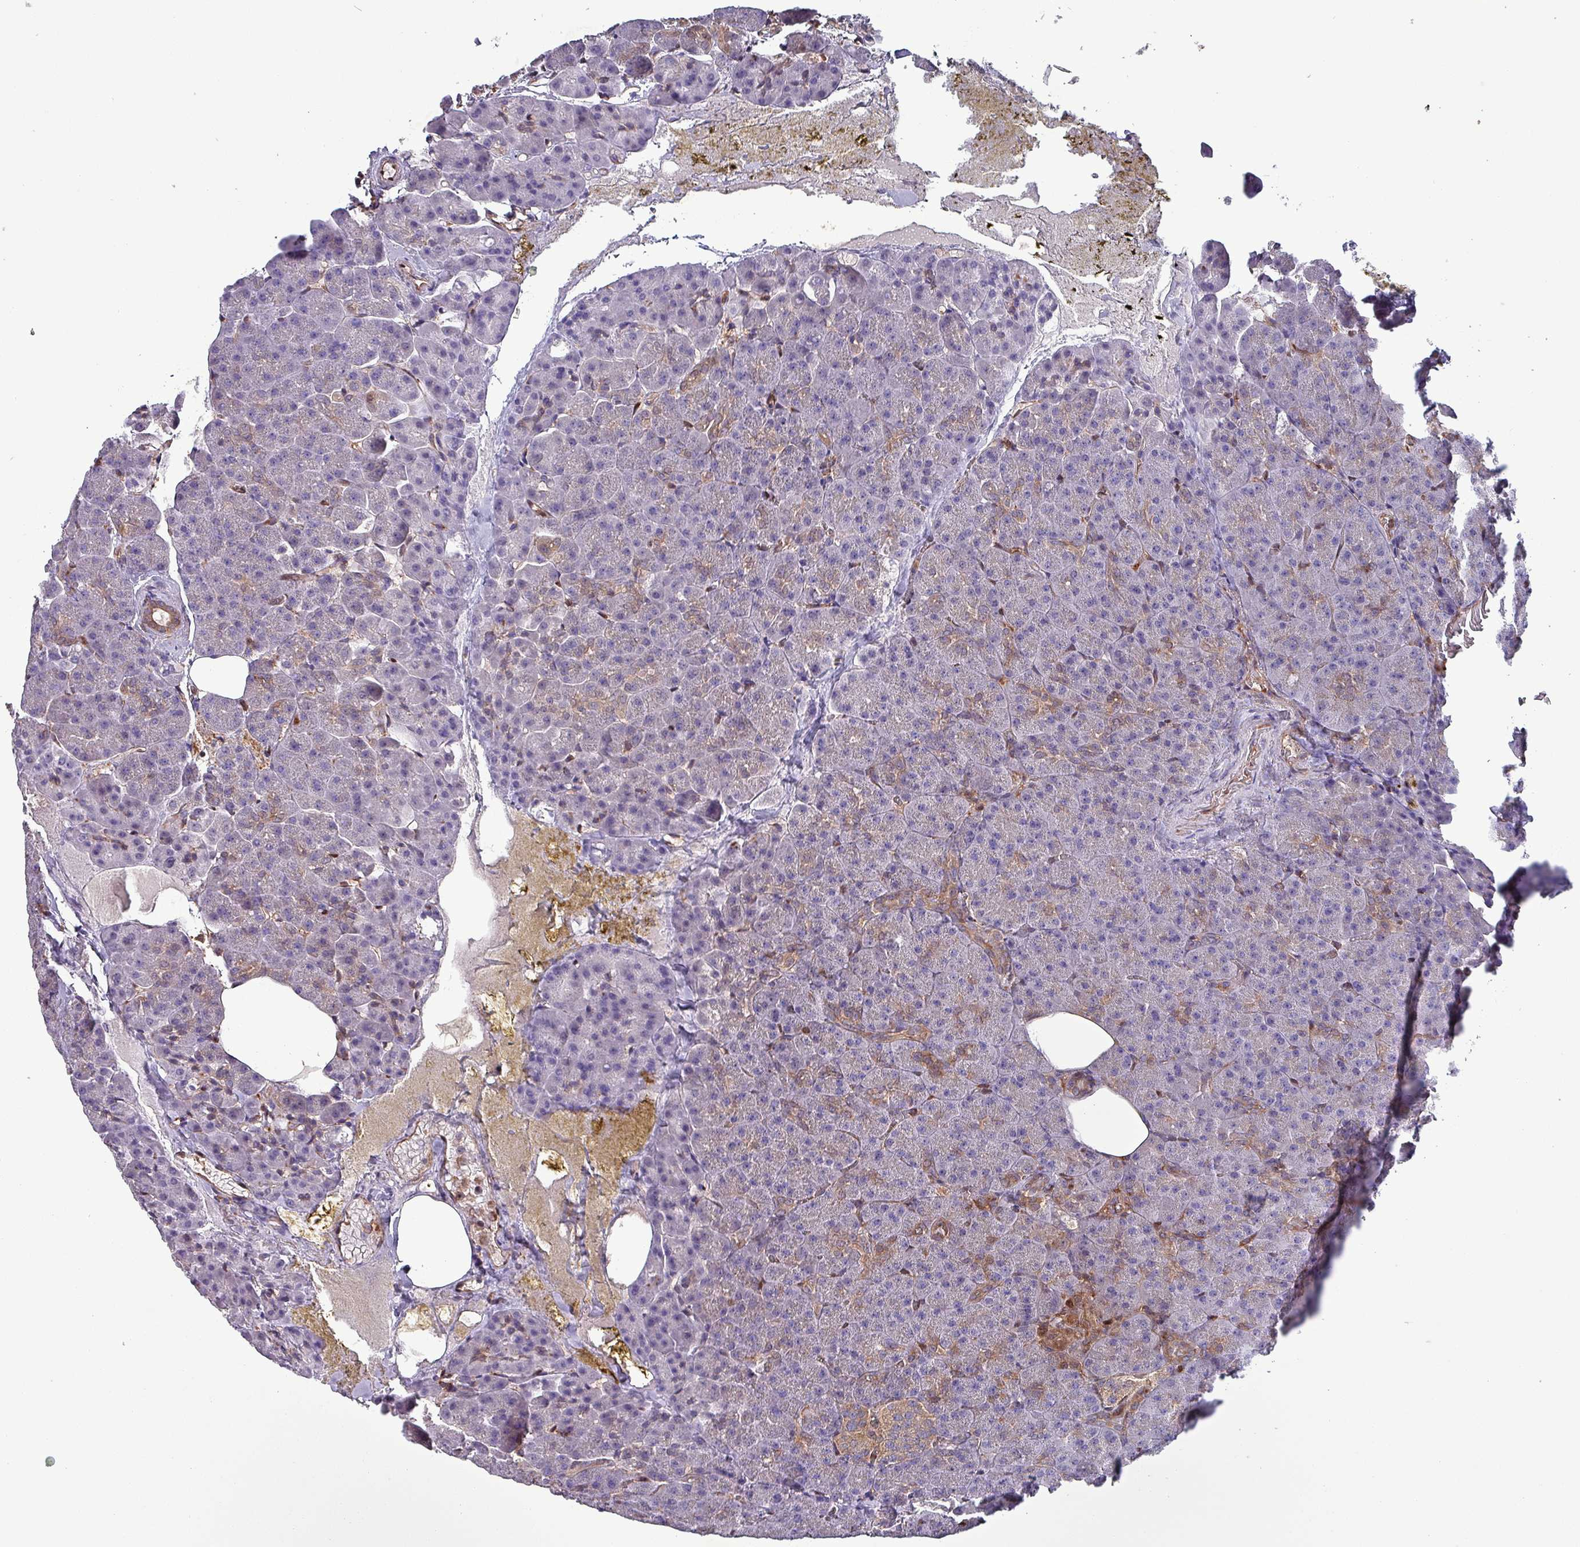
{"staining": {"intensity": "moderate", "quantity": "<25%", "location": "cytoplasmic/membranous"}, "tissue": "pancreas", "cell_type": "Exocrine glandular cells", "image_type": "normal", "snomed": [{"axis": "morphology", "description": "Normal tissue, NOS"}, {"axis": "topography", "description": "Pancreas"}], "caption": "Brown immunohistochemical staining in unremarkable human pancreas displays moderate cytoplasmic/membranous staining in about <25% of exocrine glandular cells.", "gene": "PSMB8", "patient": {"sex": "female", "age": 74}}